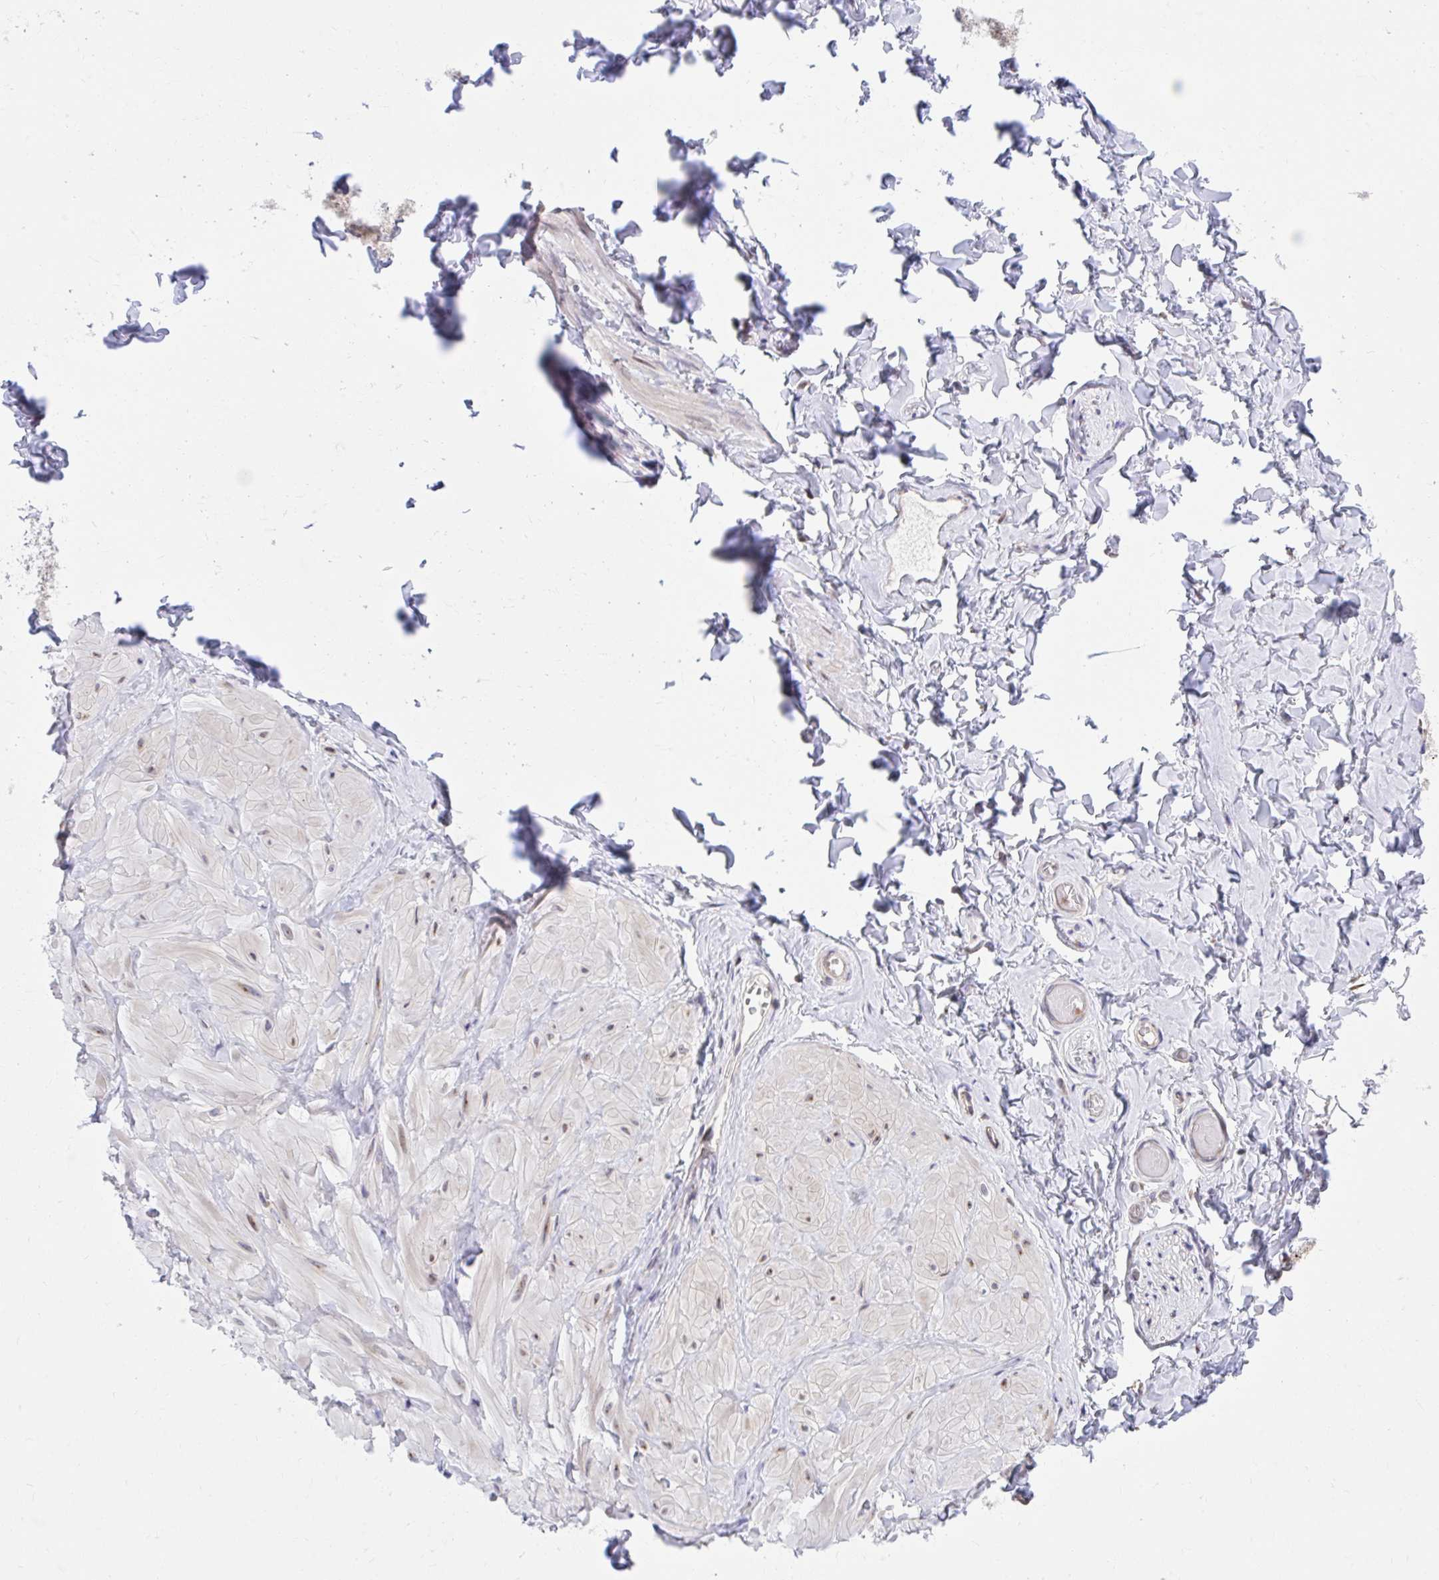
{"staining": {"intensity": "negative", "quantity": "none", "location": "none"}, "tissue": "adipose tissue", "cell_type": "Adipocytes", "image_type": "normal", "snomed": [{"axis": "morphology", "description": "Normal tissue, NOS"}, {"axis": "topography", "description": "Soft tissue"}, {"axis": "topography", "description": "Adipose tissue"}, {"axis": "topography", "description": "Vascular tissue"}, {"axis": "topography", "description": "Peripheral nerve tissue"}], "caption": "Immunohistochemical staining of unremarkable adipose tissue reveals no significant positivity in adipocytes. (DAB (3,3'-diaminobenzidine) immunohistochemistry with hematoxylin counter stain).", "gene": "ZNF778", "patient": {"sex": "male", "age": 29}}